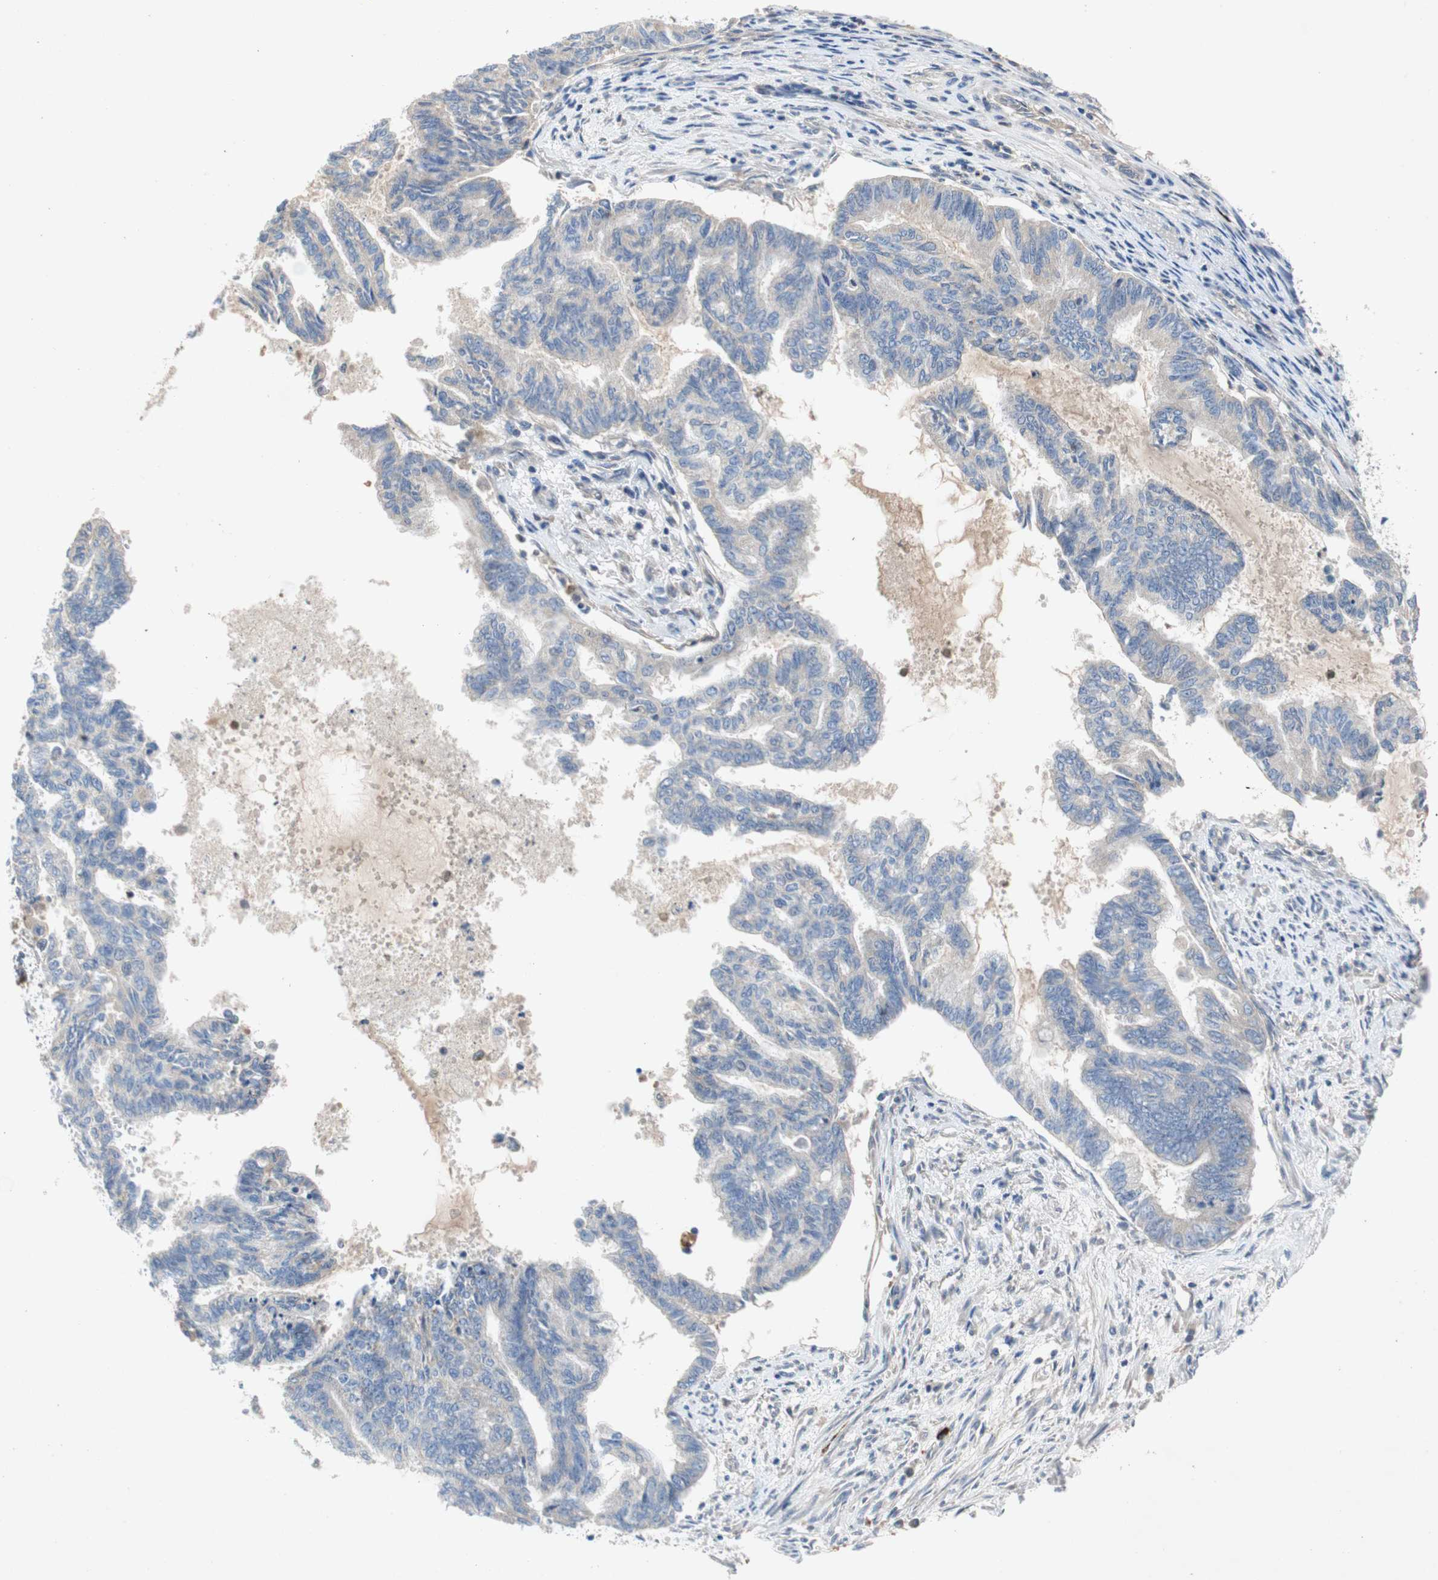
{"staining": {"intensity": "negative", "quantity": "none", "location": "none"}, "tissue": "endometrial cancer", "cell_type": "Tumor cells", "image_type": "cancer", "snomed": [{"axis": "morphology", "description": "Adenocarcinoma, NOS"}, {"axis": "topography", "description": "Endometrium"}], "caption": "High magnification brightfield microscopy of endometrial cancer stained with DAB (3,3'-diaminobenzidine) (brown) and counterstained with hematoxylin (blue): tumor cells show no significant staining.", "gene": "RELB", "patient": {"sex": "female", "age": 86}}